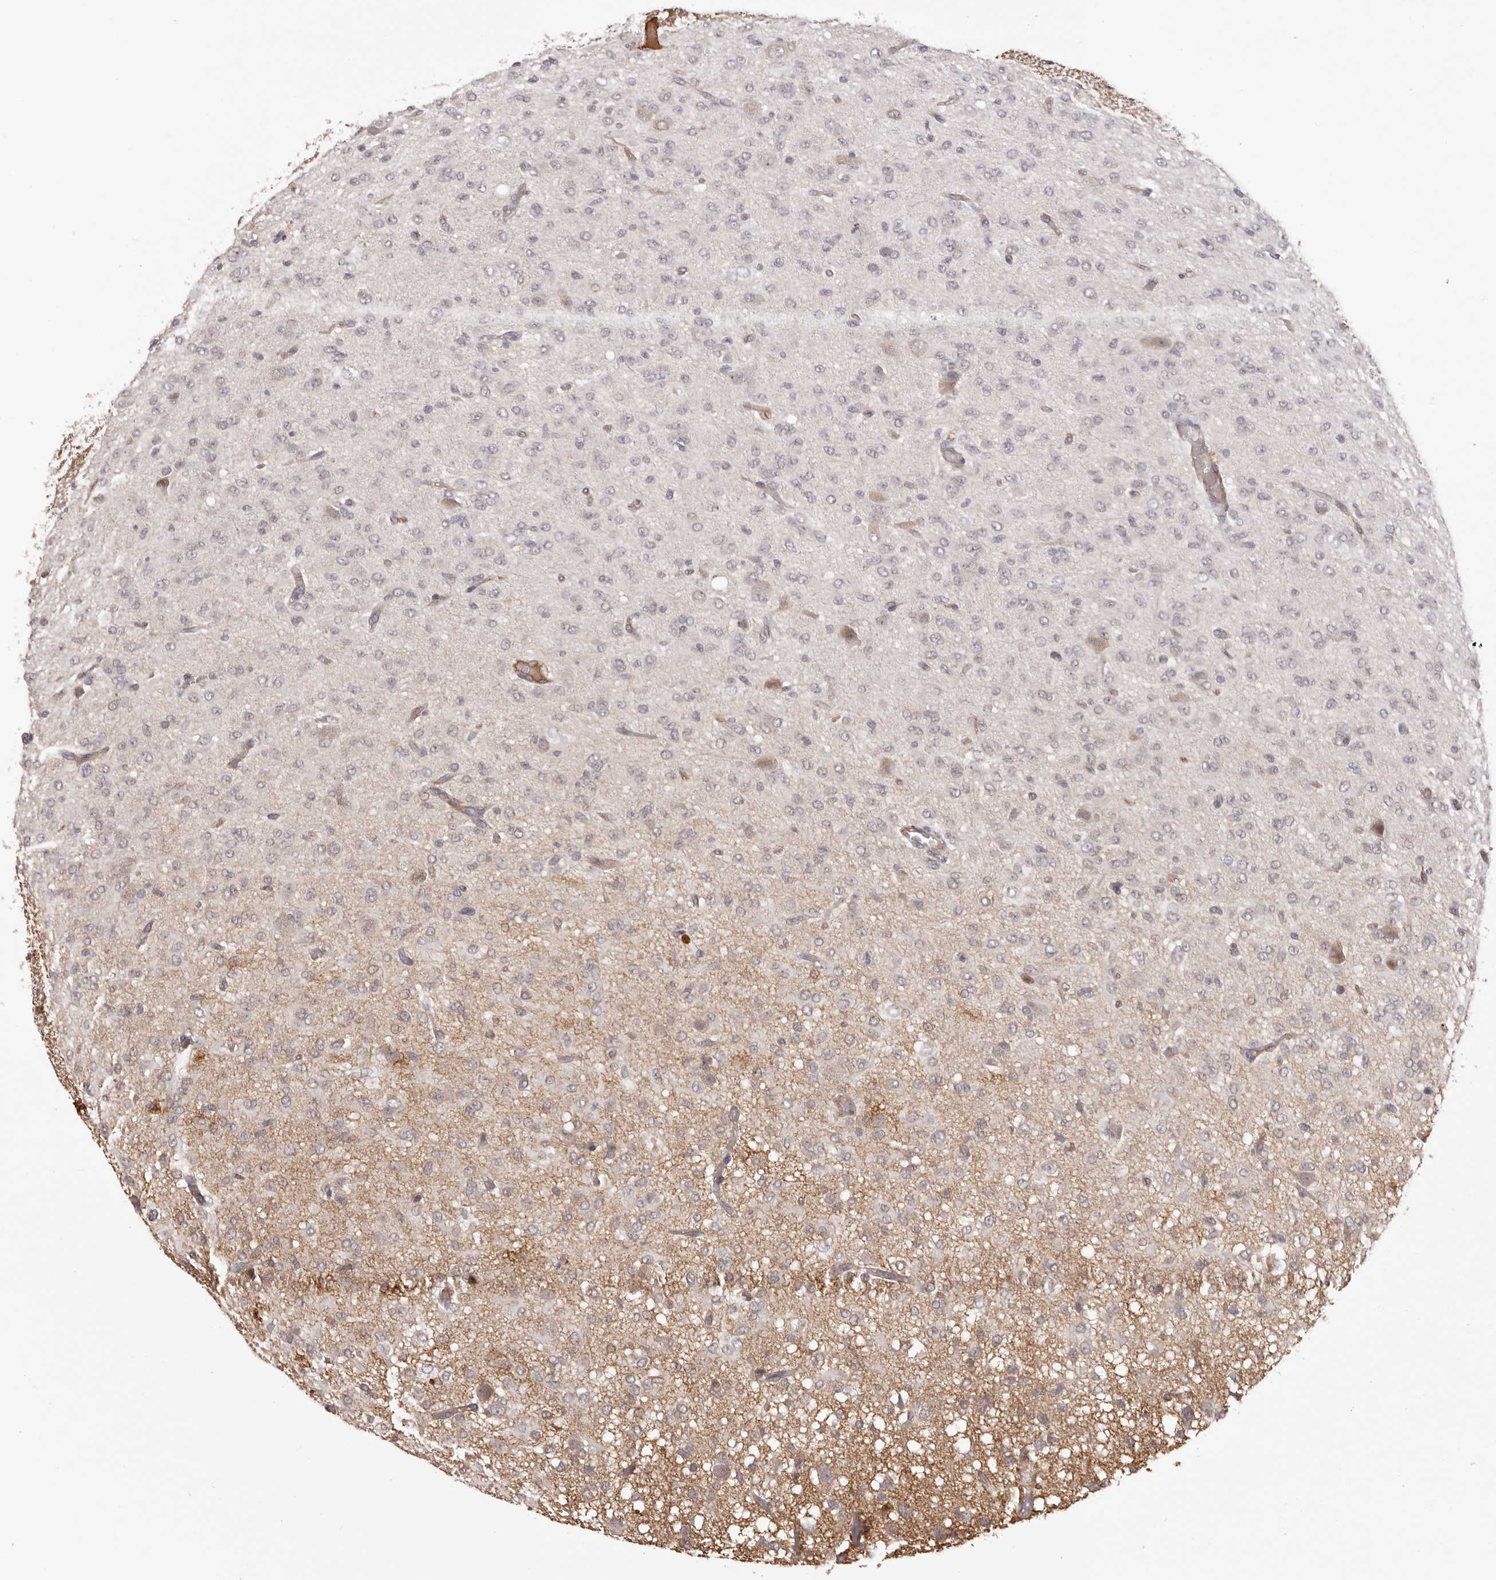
{"staining": {"intensity": "negative", "quantity": "none", "location": "none"}, "tissue": "glioma", "cell_type": "Tumor cells", "image_type": "cancer", "snomed": [{"axis": "morphology", "description": "Glioma, malignant, High grade"}, {"axis": "topography", "description": "Brain"}], "caption": "The micrograph shows no significant expression in tumor cells of glioma.", "gene": "OTUD3", "patient": {"sex": "female", "age": 59}}